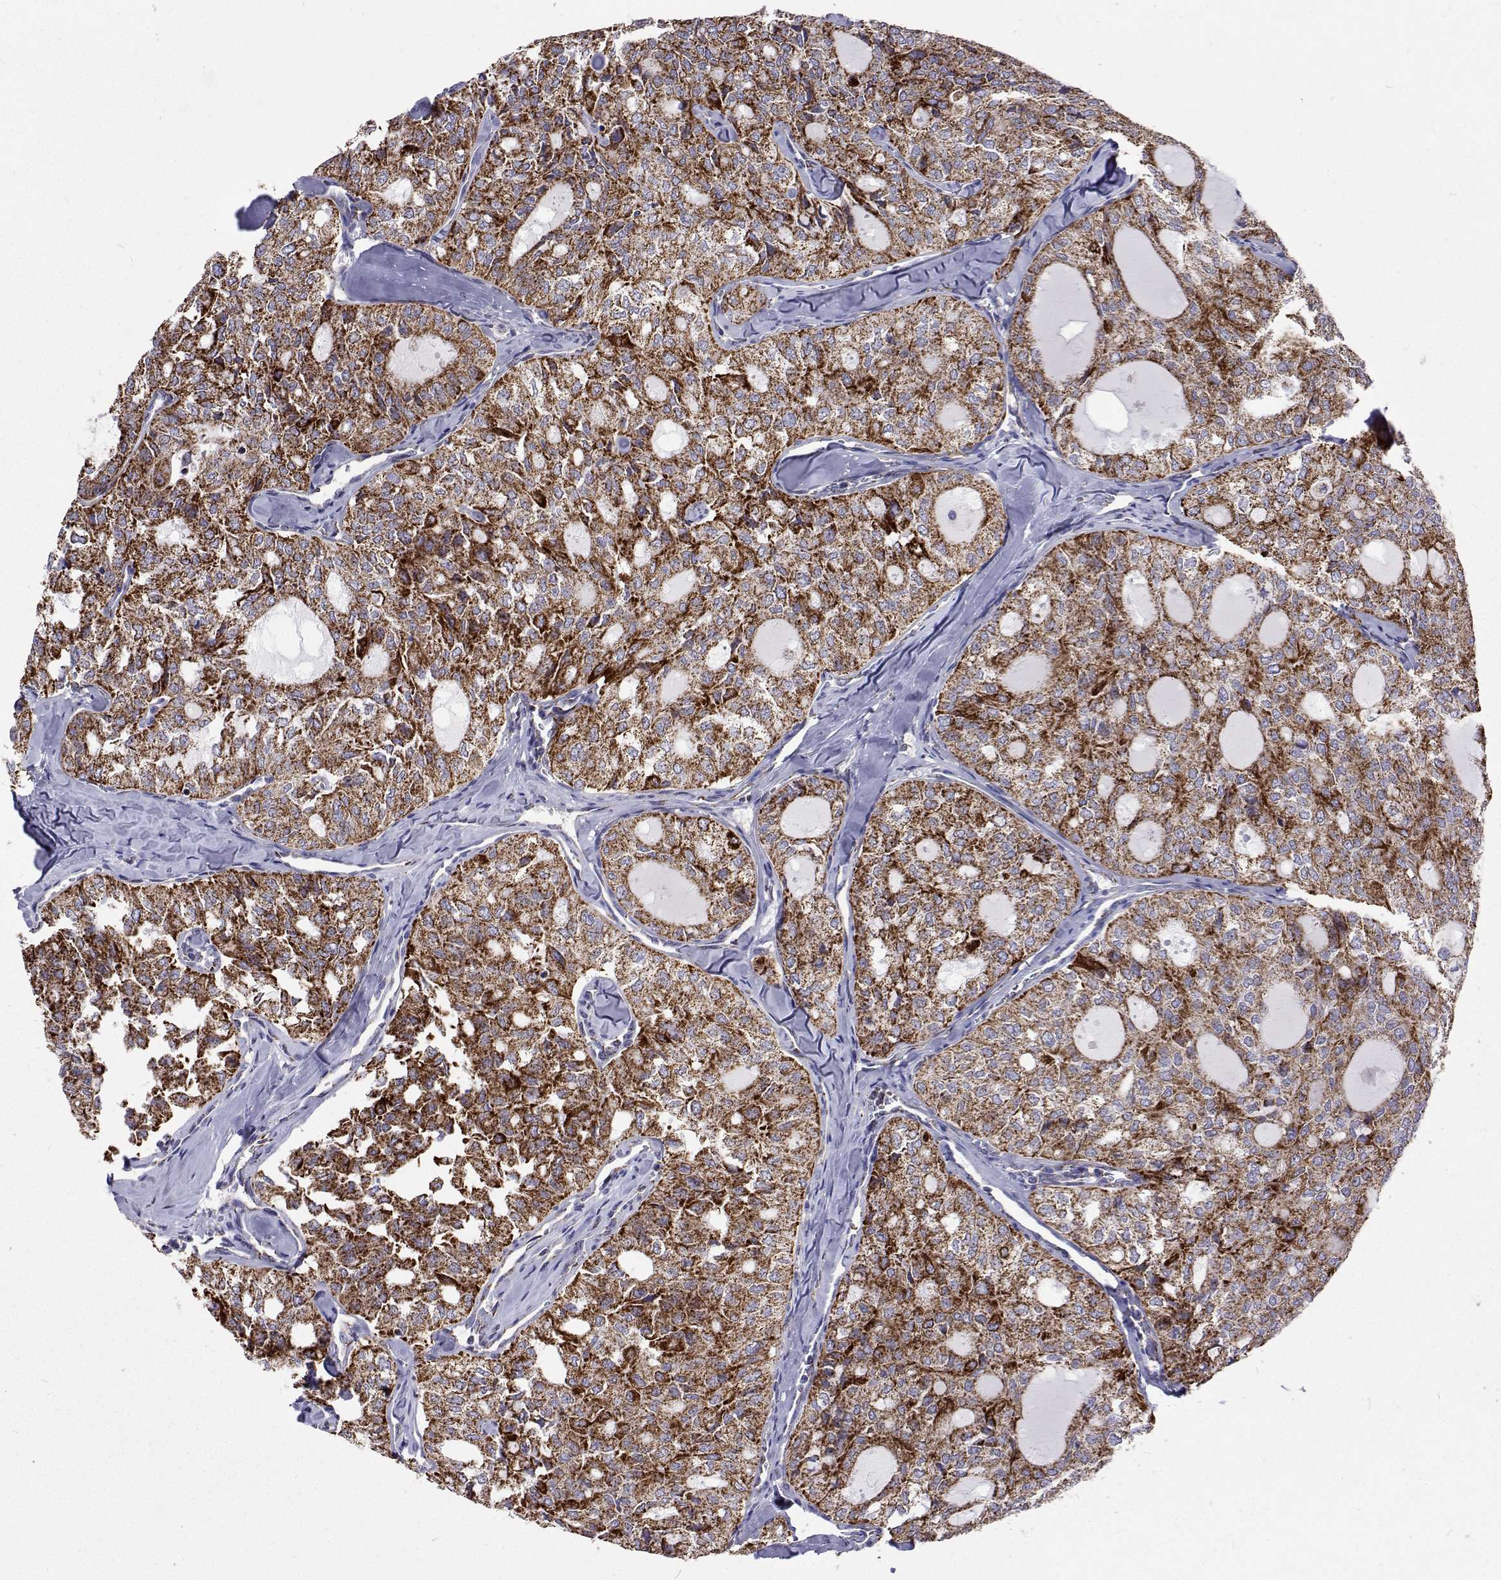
{"staining": {"intensity": "strong", "quantity": ">75%", "location": "cytoplasmic/membranous"}, "tissue": "thyroid cancer", "cell_type": "Tumor cells", "image_type": "cancer", "snomed": [{"axis": "morphology", "description": "Follicular adenoma carcinoma, NOS"}, {"axis": "topography", "description": "Thyroid gland"}], "caption": "Immunohistochemical staining of human thyroid follicular adenoma carcinoma reveals high levels of strong cytoplasmic/membranous protein positivity in about >75% of tumor cells.", "gene": "MCCC2", "patient": {"sex": "male", "age": 75}}